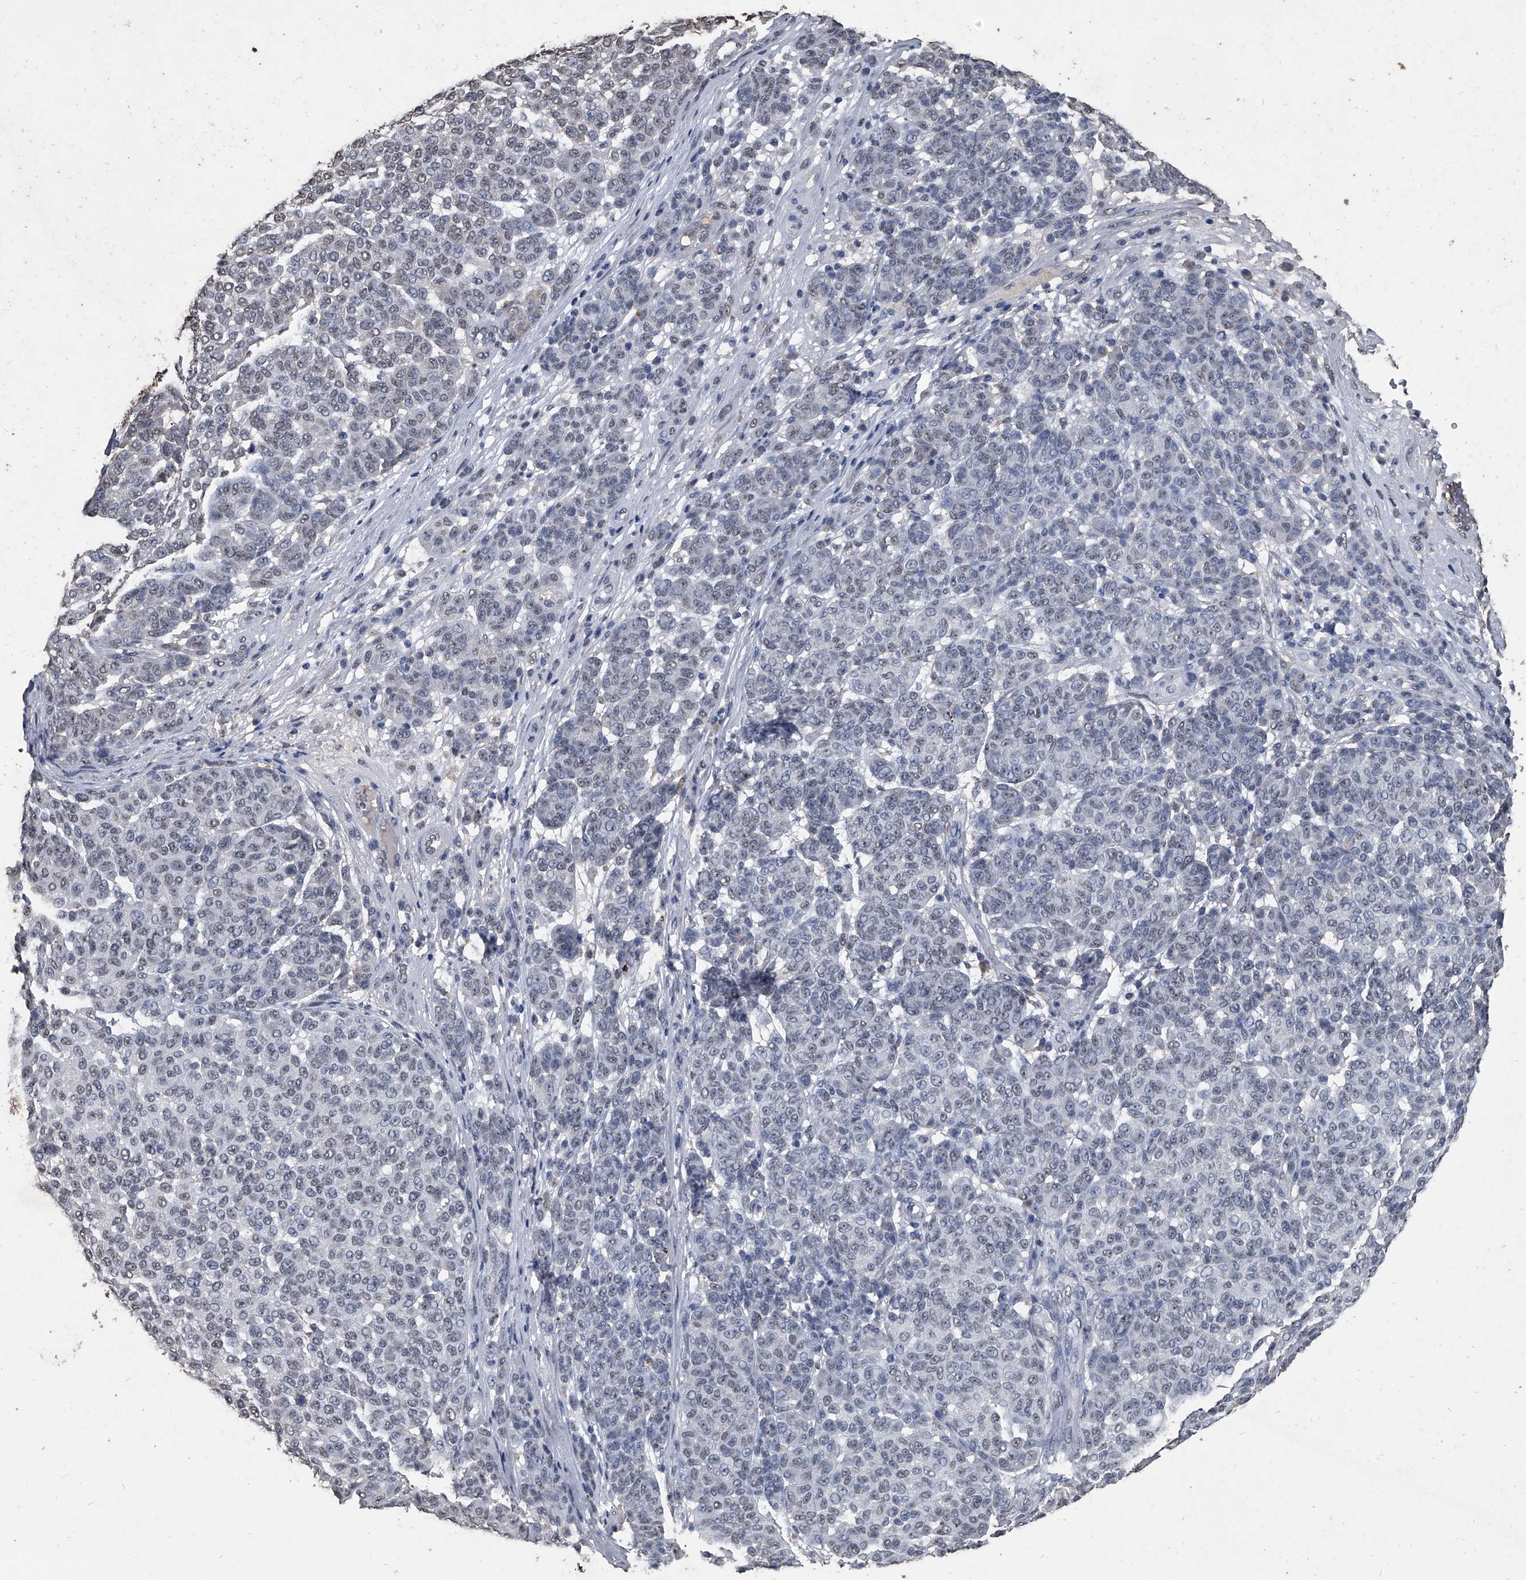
{"staining": {"intensity": "negative", "quantity": "none", "location": "none"}, "tissue": "melanoma", "cell_type": "Tumor cells", "image_type": "cancer", "snomed": [{"axis": "morphology", "description": "Malignant melanoma, NOS"}, {"axis": "topography", "description": "Skin"}], "caption": "Immunohistochemistry of human malignant melanoma demonstrates no expression in tumor cells.", "gene": "MATR3", "patient": {"sex": "male", "age": 59}}